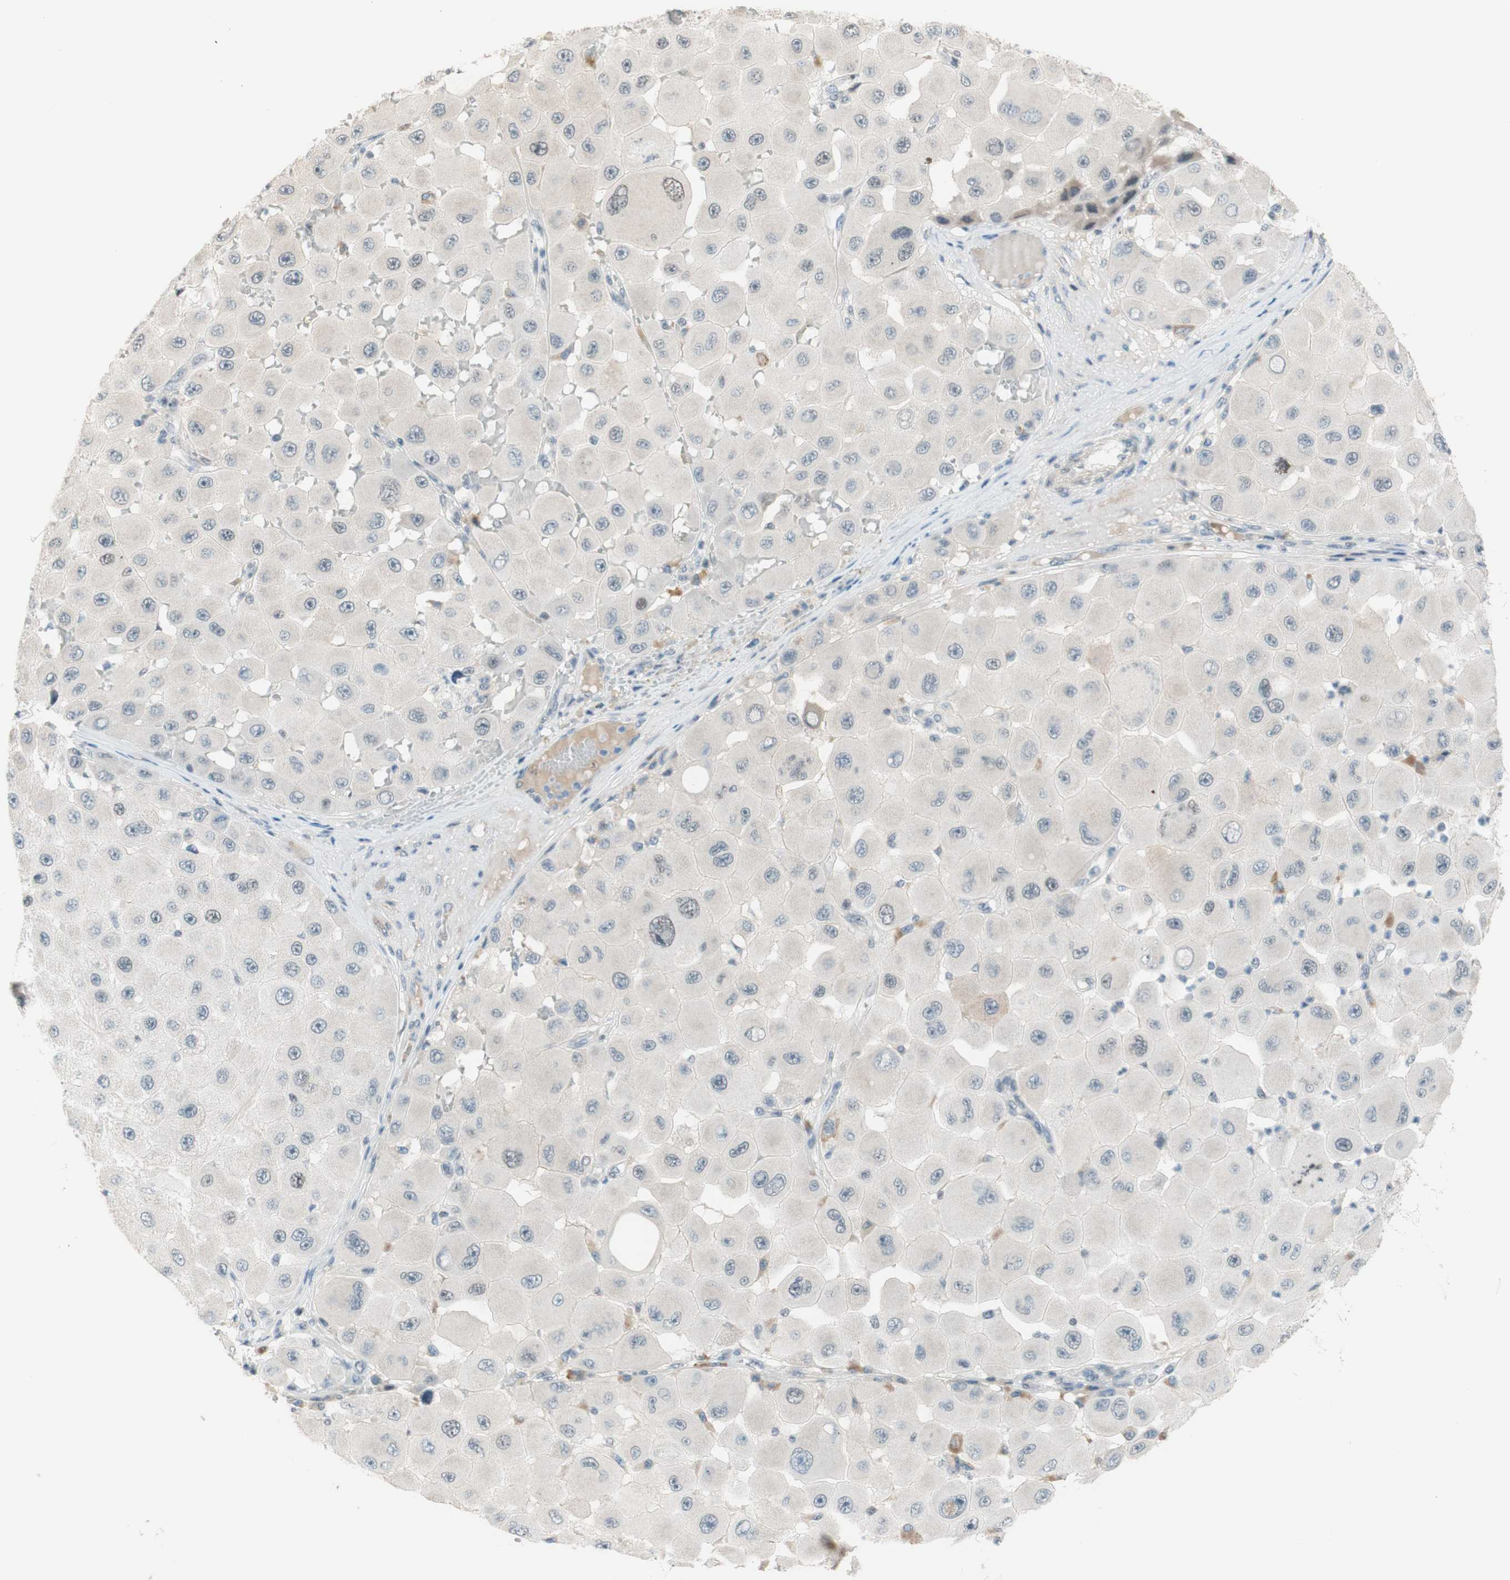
{"staining": {"intensity": "negative", "quantity": "none", "location": "none"}, "tissue": "melanoma", "cell_type": "Tumor cells", "image_type": "cancer", "snomed": [{"axis": "morphology", "description": "Malignant melanoma, NOS"}, {"axis": "topography", "description": "Skin"}], "caption": "IHC image of human malignant melanoma stained for a protein (brown), which demonstrates no staining in tumor cells.", "gene": "JPH1", "patient": {"sex": "female", "age": 81}}